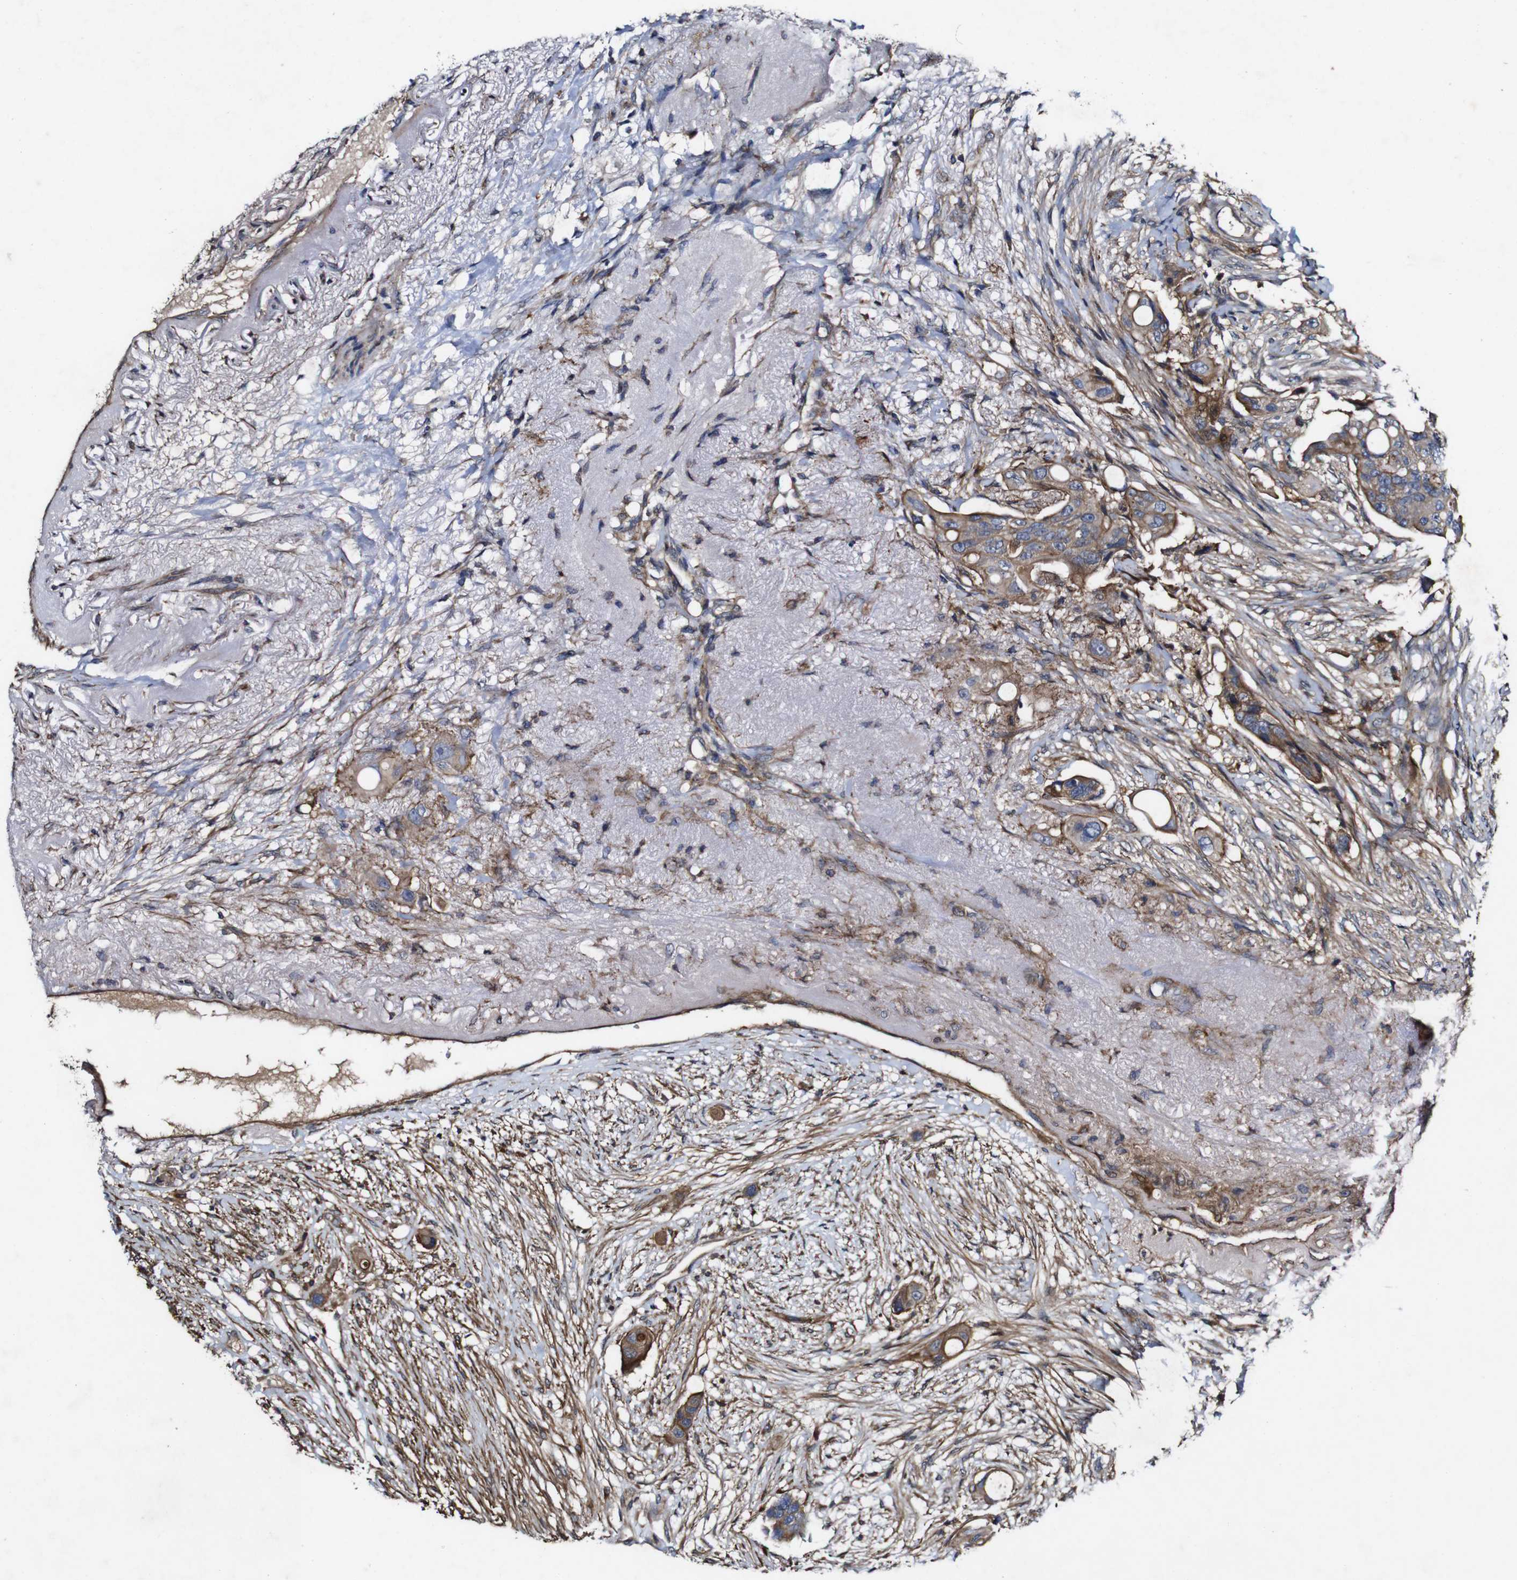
{"staining": {"intensity": "moderate", "quantity": ">75%", "location": "cytoplasmic/membranous"}, "tissue": "colorectal cancer", "cell_type": "Tumor cells", "image_type": "cancer", "snomed": [{"axis": "morphology", "description": "Adenocarcinoma, NOS"}, {"axis": "topography", "description": "Colon"}], "caption": "This photomicrograph reveals colorectal cancer stained with IHC to label a protein in brown. The cytoplasmic/membranous of tumor cells show moderate positivity for the protein. Nuclei are counter-stained blue.", "gene": "GSDME", "patient": {"sex": "female", "age": 57}}